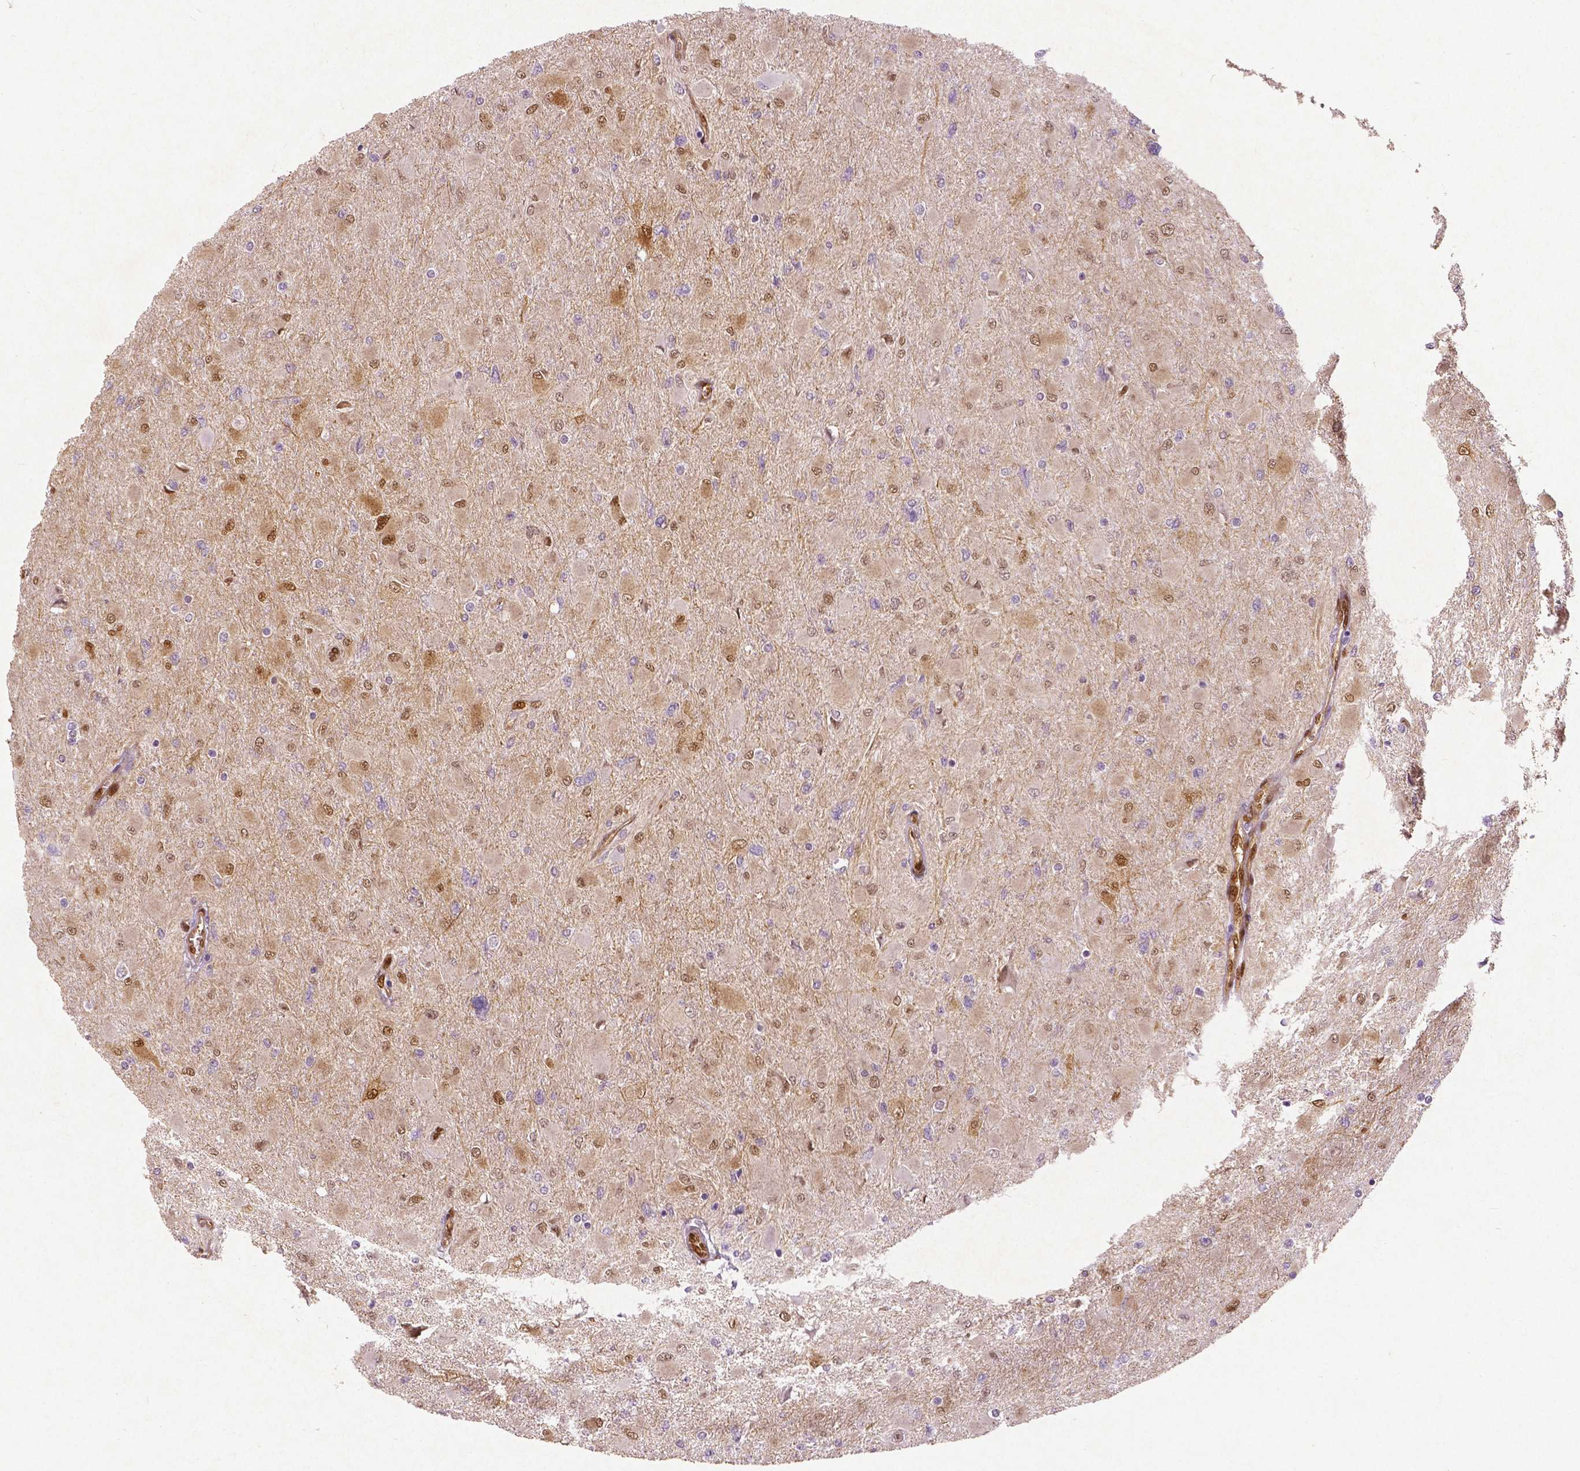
{"staining": {"intensity": "moderate", "quantity": "<25%", "location": "nuclear"}, "tissue": "glioma", "cell_type": "Tumor cells", "image_type": "cancer", "snomed": [{"axis": "morphology", "description": "Glioma, malignant, High grade"}, {"axis": "topography", "description": "Cerebral cortex"}], "caption": "An immunohistochemistry (IHC) image of neoplastic tissue is shown. Protein staining in brown shows moderate nuclear positivity in malignant glioma (high-grade) within tumor cells. Using DAB (brown) and hematoxylin (blue) stains, captured at high magnification using brightfield microscopy.", "gene": "WWTR1", "patient": {"sex": "female", "age": 36}}